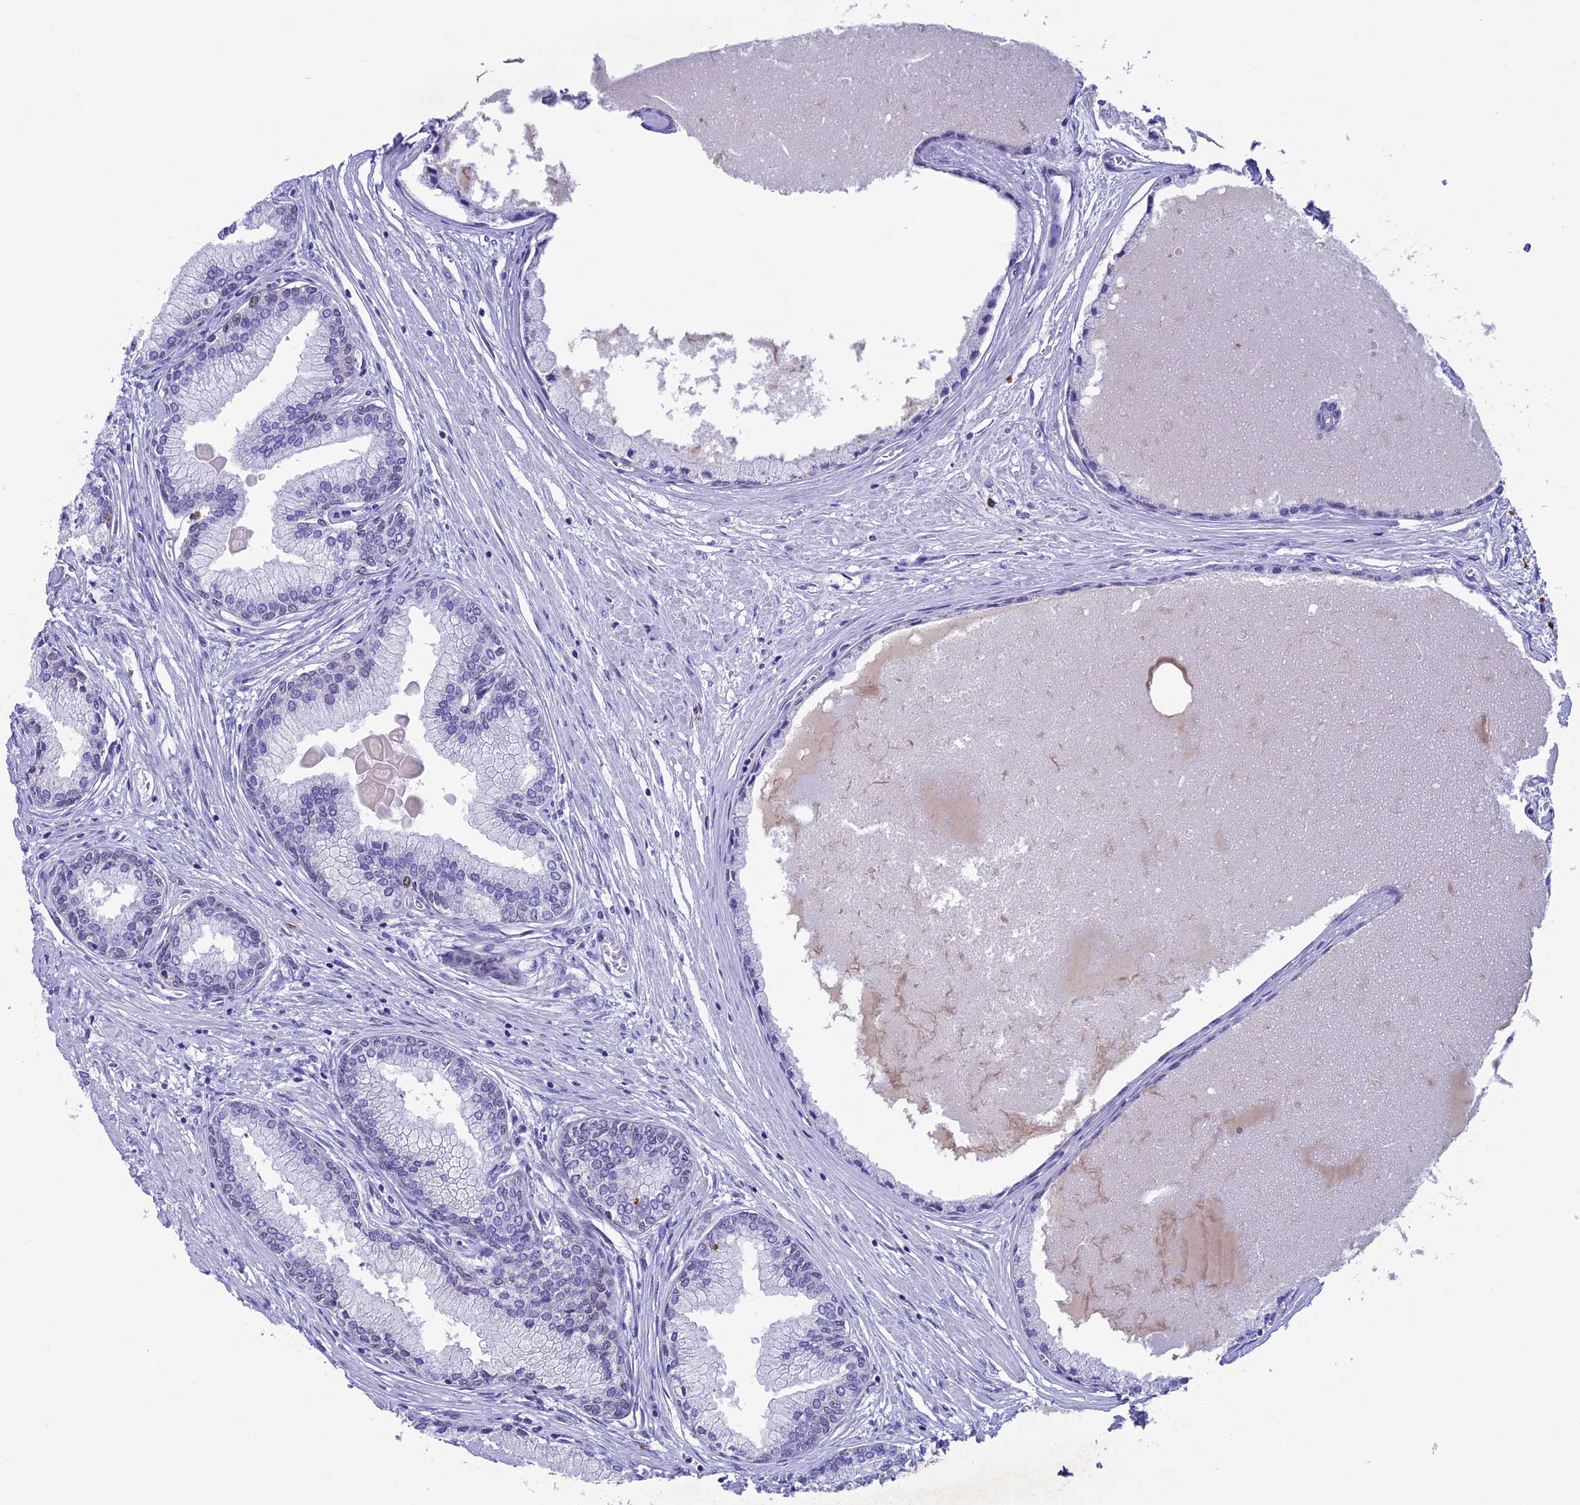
{"staining": {"intensity": "negative", "quantity": "none", "location": "none"}, "tissue": "prostate cancer", "cell_type": "Tumor cells", "image_type": "cancer", "snomed": [{"axis": "morphology", "description": "Adenocarcinoma, High grade"}, {"axis": "topography", "description": "Prostate"}], "caption": "Human high-grade adenocarcinoma (prostate) stained for a protein using immunohistochemistry (IHC) shows no positivity in tumor cells.", "gene": "IGSF6", "patient": {"sex": "male", "age": 74}}